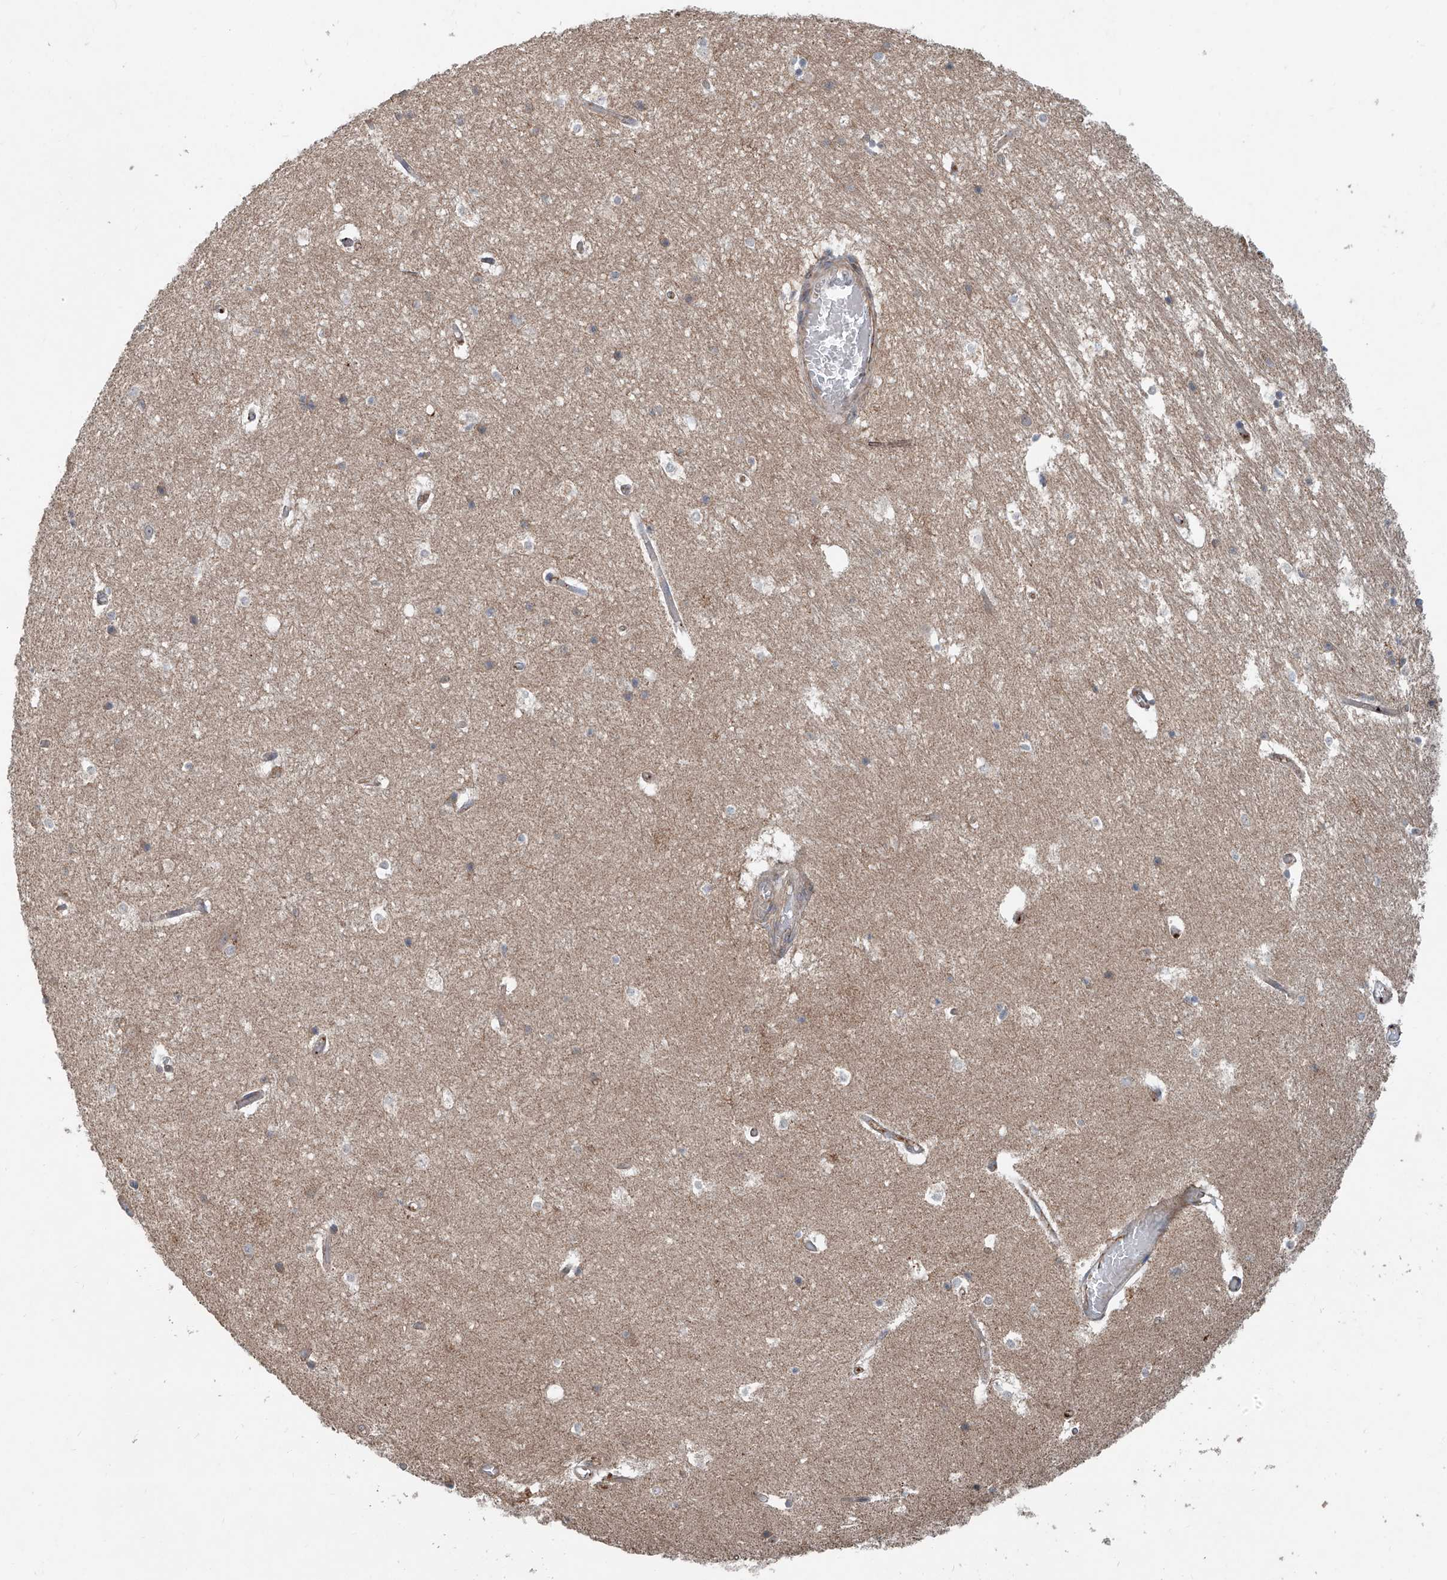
{"staining": {"intensity": "weak", "quantity": ">75%", "location": "cytoplasmic/membranous"}, "tissue": "hippocampus", "cell_type": "Glial cells", "image_type": "normal", "snomed": [{"axis": "morphology", "description": "Normal tissue, NOS"}, {"axis": "topography", "description": "Hippocampus"}], "caption": "Immunohistochemistry photomicrograph of benign hippocampus stained for a protein (brown), which demonstrates low levels of weak cytoplasmic/membranous staining in about >75% of glial cells.", "gene": "ADAM23", "patient": {"sex": "female", "age": 52}}